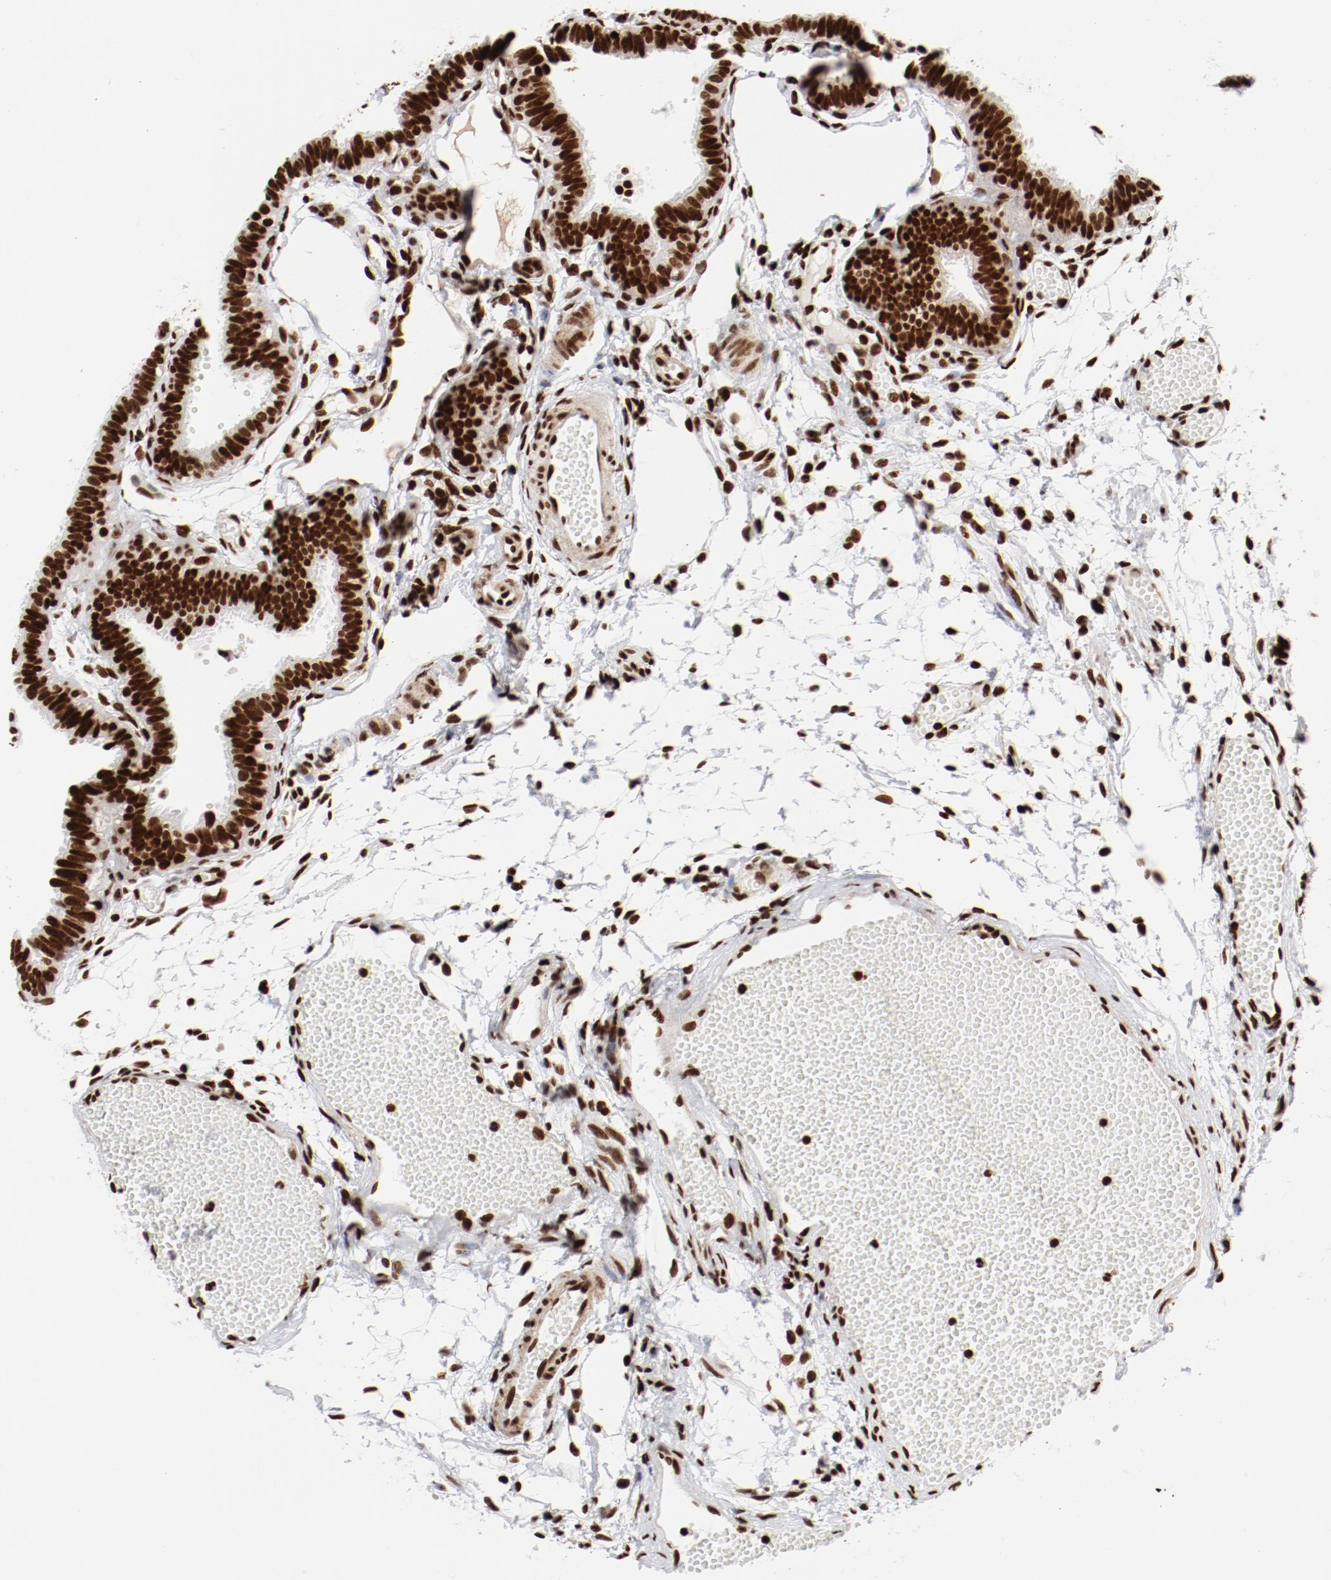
{"staining": {"intensity": "strong", "quantity": ">75%", "location": "nuclear"}, "tissue": "fallopian tube", "cell_type": "Glandular cells", "image_type": "normal", "snomed": [{"axis": "morphology", "description": "Normal tissue, NOS"}, {"axis": "topography", "description": "Fallopian tube"}], "caption": "Protein staining by immunohistochemistry reveals strong nuclear positivity in about >75% of glandular cells in normal fallopian tube. (Brightfield microscopy of DAB IHC at high magnification).", "gene": "NFYB", "patient": {"sex": "female", "age": 29}}